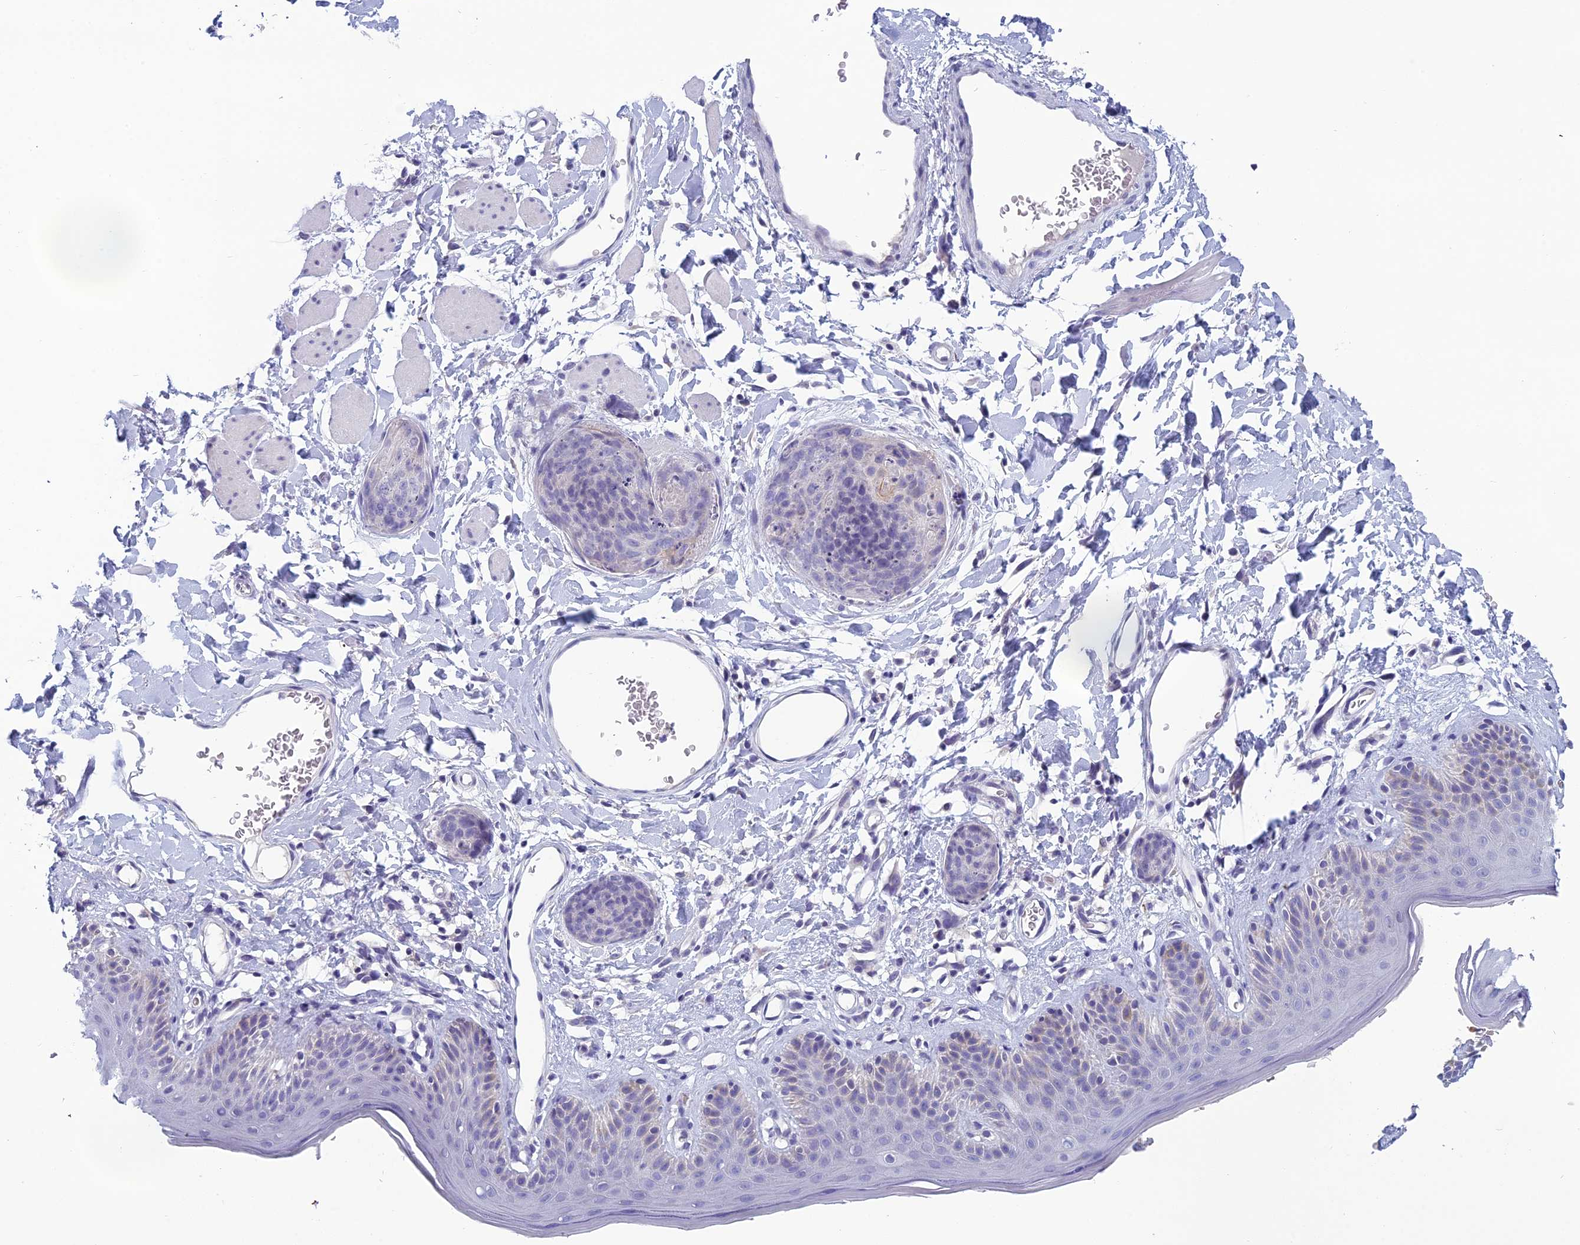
{"staining": {"intensity": "moderate", "quantity": "<25%", "location": "cytoplasmic/membranous"}, "tissue": "skin cancer", "cell_type": "Tumor cells", "image_type": "cancer", "snomed": [{"axis": "morphology", "description": "Squamous cell carcinoma, NOS"}, {"axis": "topography", "description": "Skin"}, {"axis": "topography", "description": "Vulva"}], "caption": "Protein staining of skin cancer (squamous cell carcinoma) tissue demonstrates moderate cytoplasmic/membranous expression in approximately <25% of tumor cells. (DAB (3,3'-diaminobenzidine) IHC, brown staining for protein, blue staining for nuclei).", "gene": "RBM41", "patient": {"sex": "female", "age": 85}}